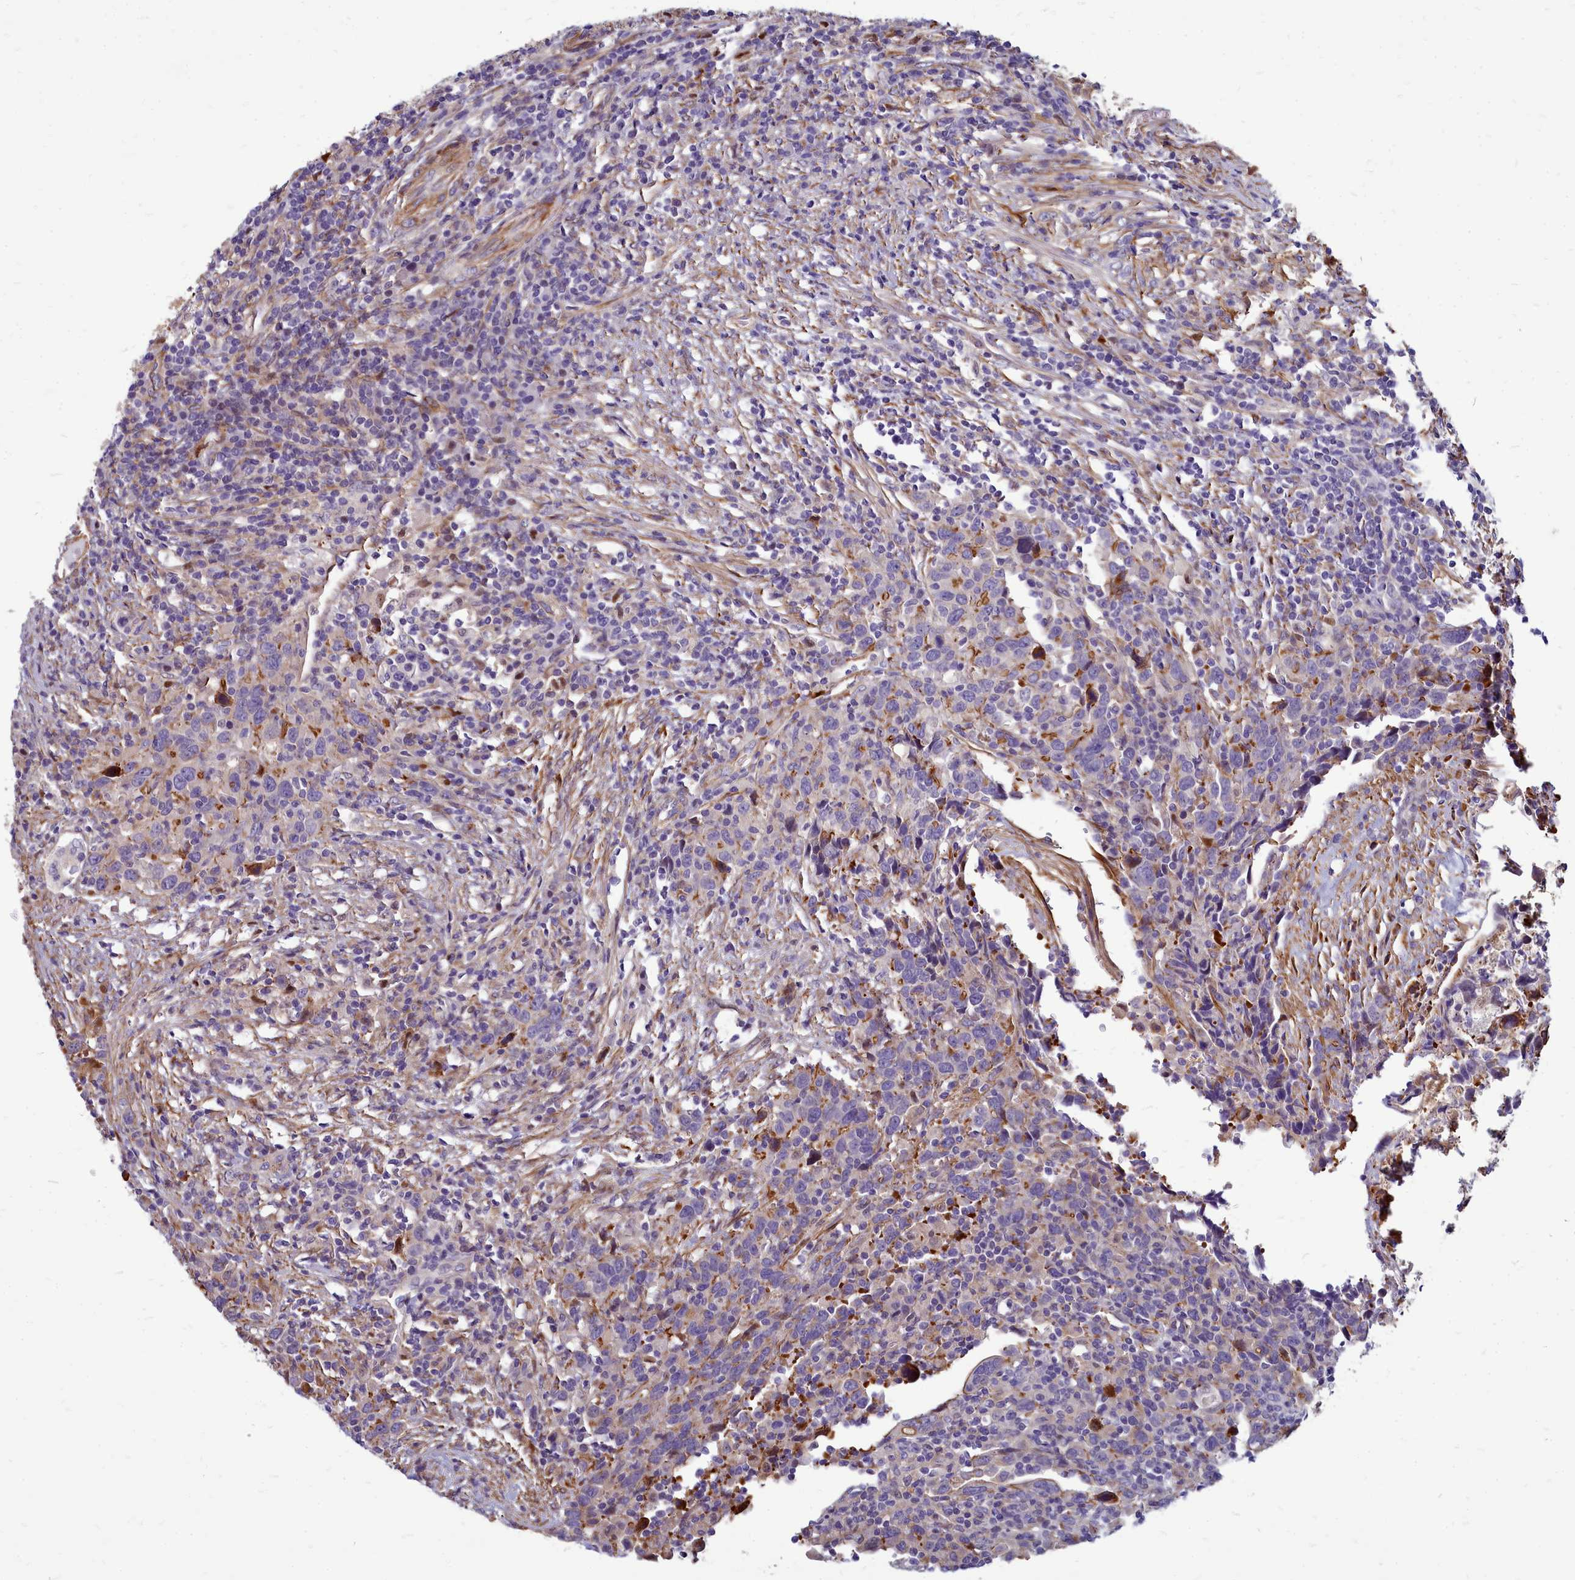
{"staining": {"intensity": "negative", "quantity": "none", "location": "none"}, "tissue": "urothelial cancer", "cell_type": "Tumor cells", "image_type": "cancer", "snomed": [{"axis": "morphology", "description": "Urothelial carcinoma, High grade"}, {"axis": "topography", "description": "Urinary bladder"}], "caption": "A histopathology image of urothelial cancer stained for a protein demonstrates no brown staining in tumor cells.", "gene": "TTC5", "patient": {"sex": "male", "age": 61}}